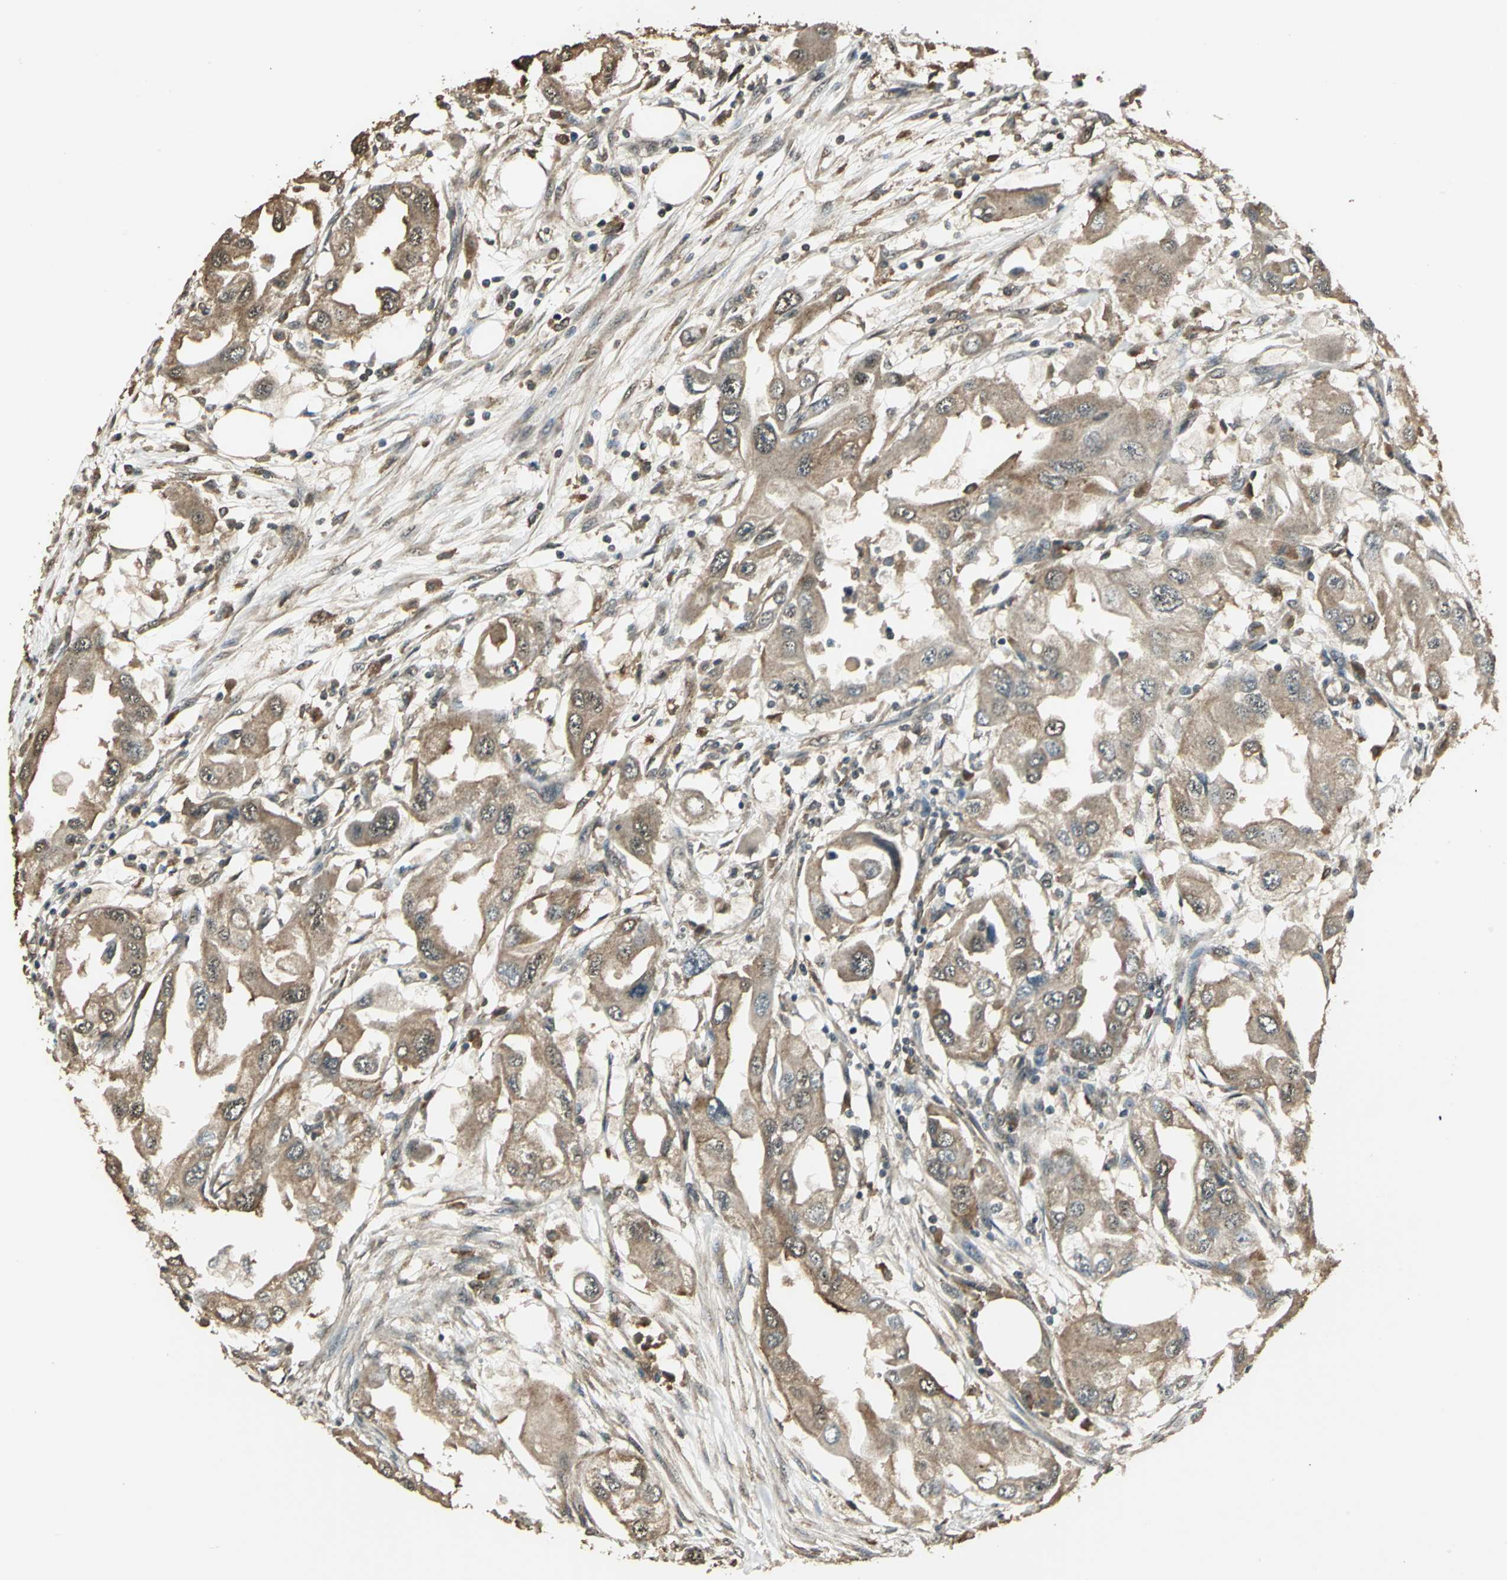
{"staining": {"intensity": "weak", "quantity": ">75%", "location": "cytoplasmic/membranous"}, "tissue": "endometrial cancer", "cell_type": "Tumor cells", "image_type": "cancer", "snomed": [{"axis": "morphology", "description": "Adenocarcinoma, NOS"}, {"axis": "topography", "description": "Endometrium"}], "caption": "Brown immunohistochemical staining in endometrial cancer (adenocarcinoma) displays weak cytoplasmic/membranous staining in about >75% of tumor cells.", "gene": "UCHL5", "patient": {"sex": "female", "age": 67}}